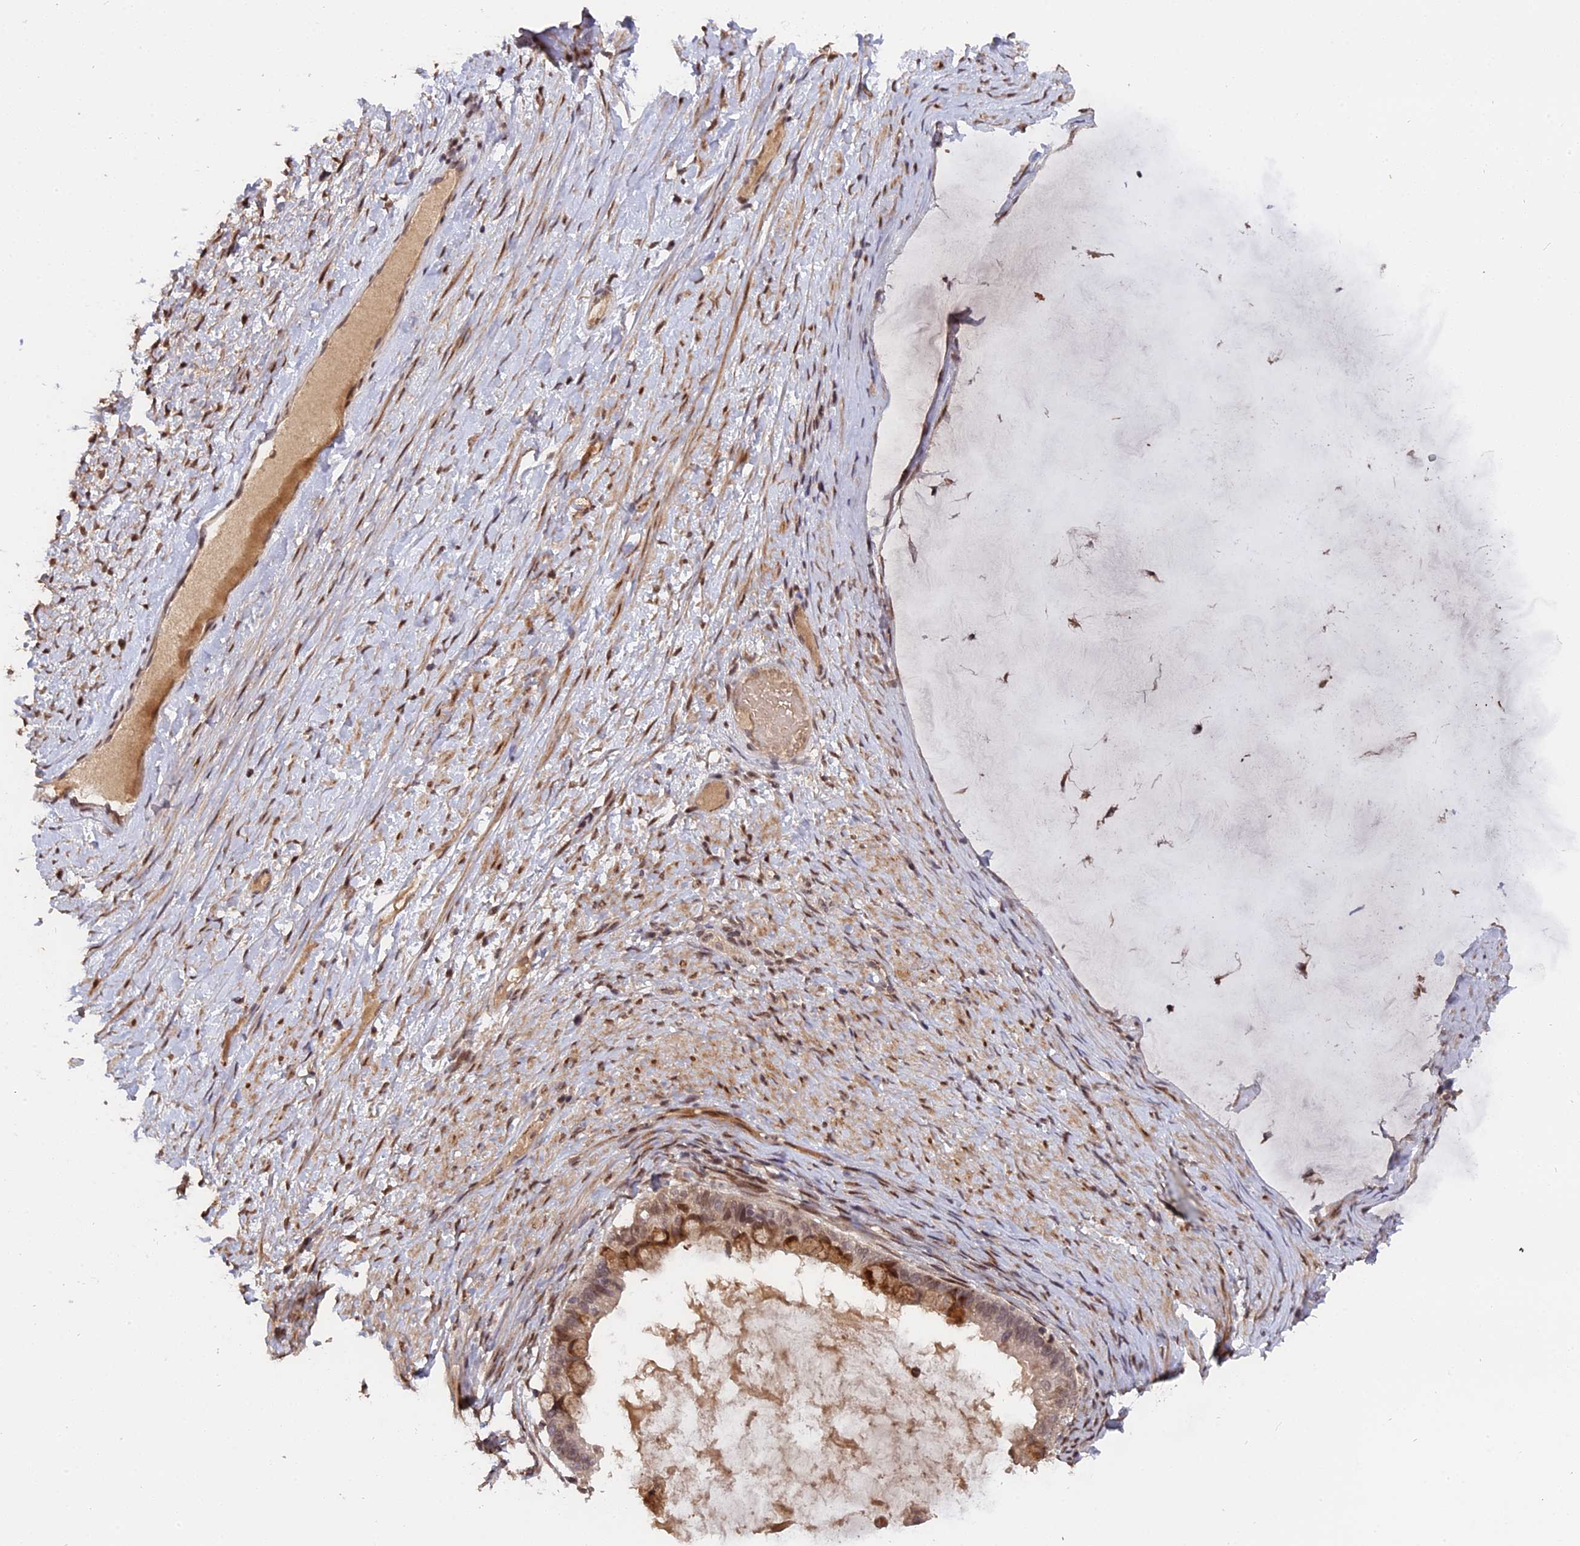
{"staining": {"intensity": "moderate", "quantity": "<25%", "location": "cytoplasmic/membranous,nuclear"}, "tissue": "ovarian cancer", "cell_type": "Tumor cells", "image_type": "cancer", "snomed": [{"axis": "morphology", "description": "Cystadenocarcinoma, mucinous, NOS"}, {"axis": "topography", "description": "Ovary"}], "caption": "IHC micrograph of neoplastic tissue: human mucinous cystadenocarcinoma (ovarian) stained using IHC exhibits low levels of moderate protein expression localized specifically in the cytoplasmic/membranous and nuclear of tumor cells, appearing as a cytoplasmic/membranous and nuclear brown color.", "gene": "PYGO1", "patient": {"sex": "female", "age": 61}}